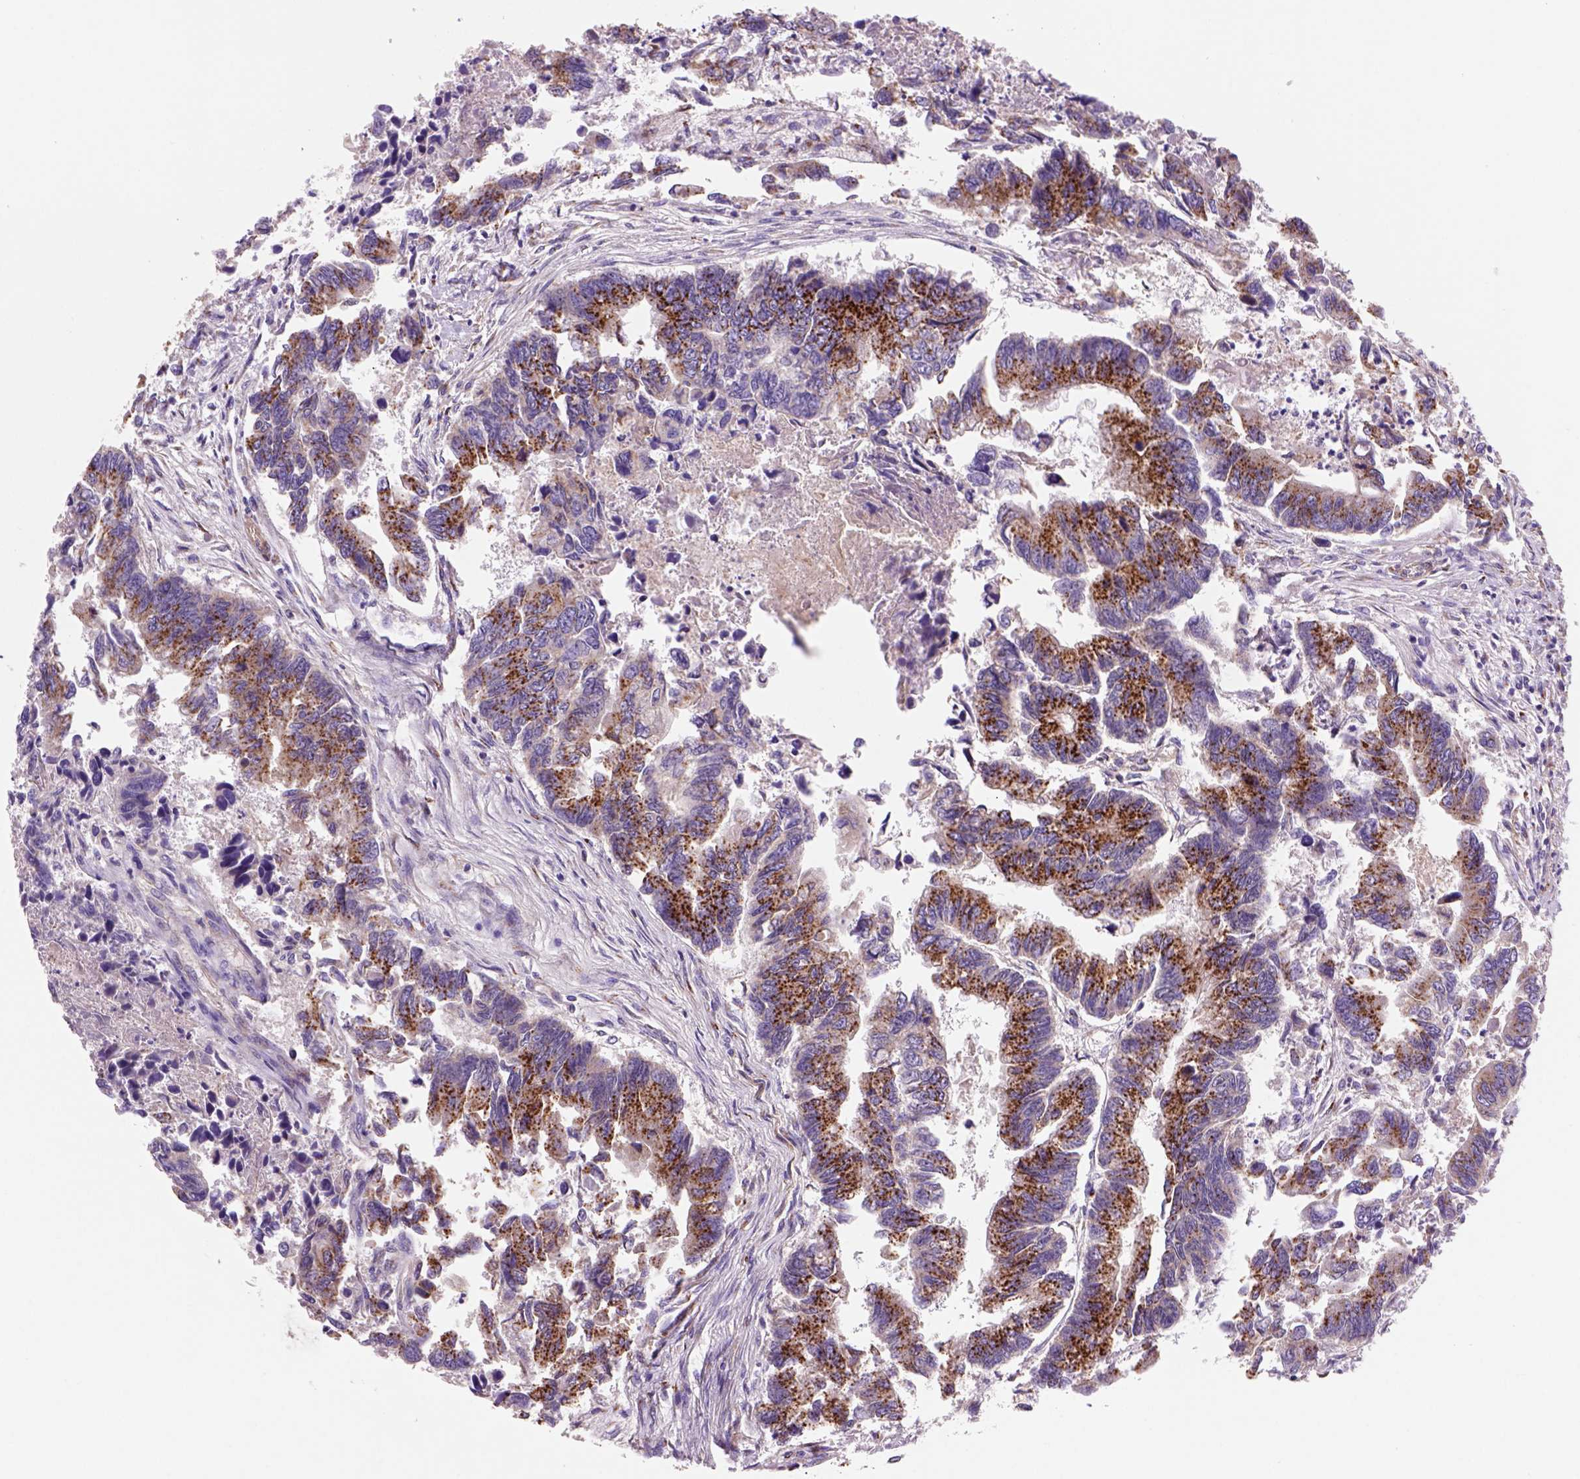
{"staining": {"intensity": "strong", "quantity": "25%-75%", "location": "cytoplasmic/membranous"}, "tissue": "colorectal cancer", "cell_type": "Tumor cells", "image_type": "cancer", "snomed": [{"axis": "morphology", "description": "Adenocarcinoma, NOS"}, {"axis": "topography", "description": "Colon"}], "caption": "Immunohistochemistry (IHC) histopathology image of neoplastic tissue: human colorectal adenocarcinoma stained using immunohistochemistry shows high levels of strong protein expression localized specifically in the cytoplasmic/membranous of tumor cells, appearing as a cytoplasmic/membranous brown color.", "gene": "WARS2", "patient": {"sex": "female", "age": 65}}